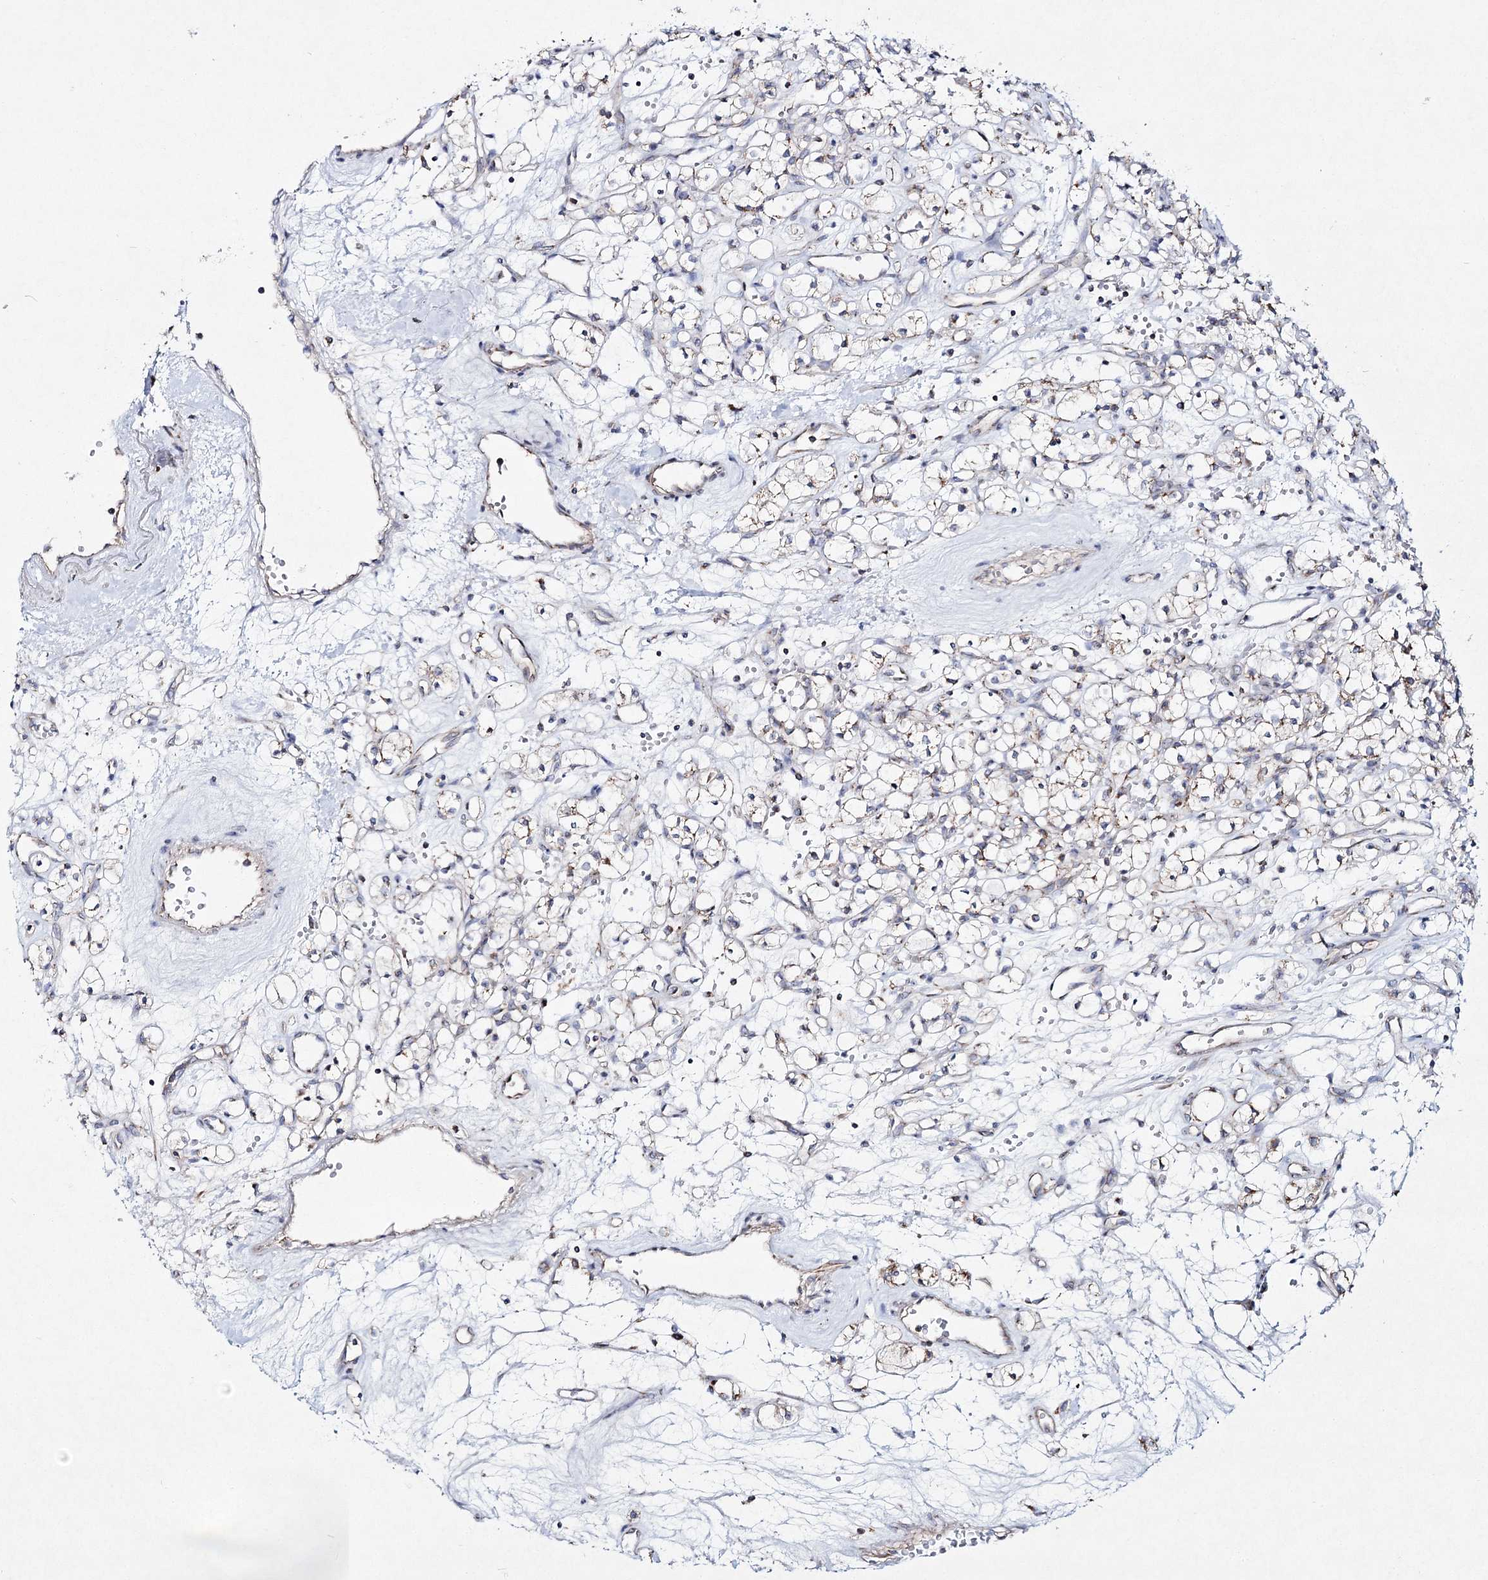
{"staining": {"intensity": "moderate", "quantity": "25%-75%", "location": "cytoplasmic/membranous"}, "tissue": "renal cancer", "cell_type": "Tumor cells", "image_type": "cancer", "snomed": [{"axis": "morphology", "description": "Adenocarcinoma, NOS"}, {"axis": "topography", "description": "Kidney"}], "caption": "Protein expression analysis of renal cancer shows moderate cytoplasmic/membranous staining in about 25%-75% of tumor cells.", "gene": "DNA2", "patient": {"sex": "female", "age": 59}}